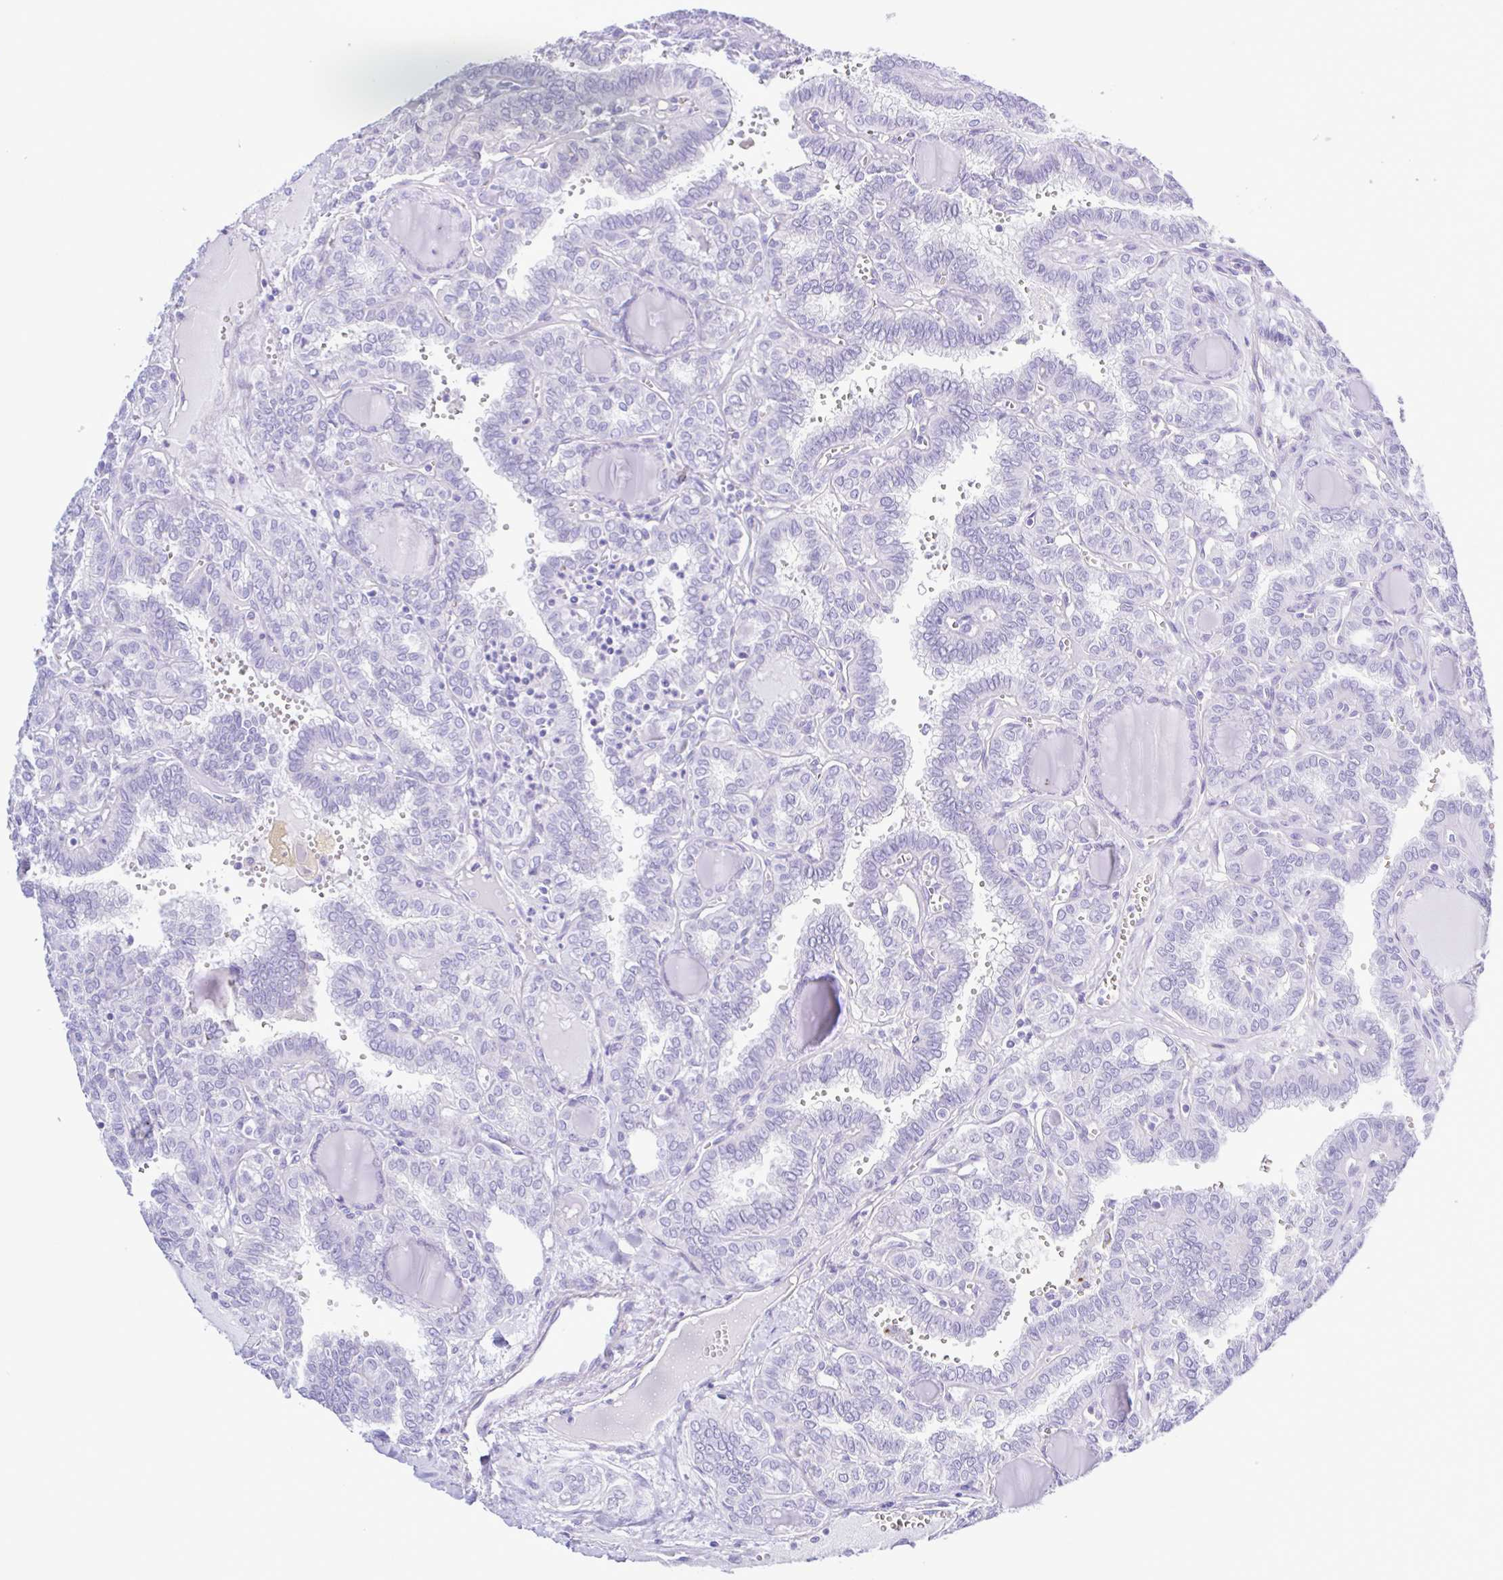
{"staining": {"intensity": "negative", "quantity": "none", "location": "none"}, "tissue": "thyroid cancer", "cell_type": "Tumor cells", "image_type": "cancer", "snomed": [{"axis": "morphology", "description": "Papillary adenocarcinoma, NOS"}, {"axis": "topography", "description": "Thyroid gland"}], "caption": "Histopathology image shows no protein positivity in tumor cells of thyroid papillary adenocarcinoma tissue.", "gene": "CYP11A1", "patient": {"sex": "female", "age": 41}}